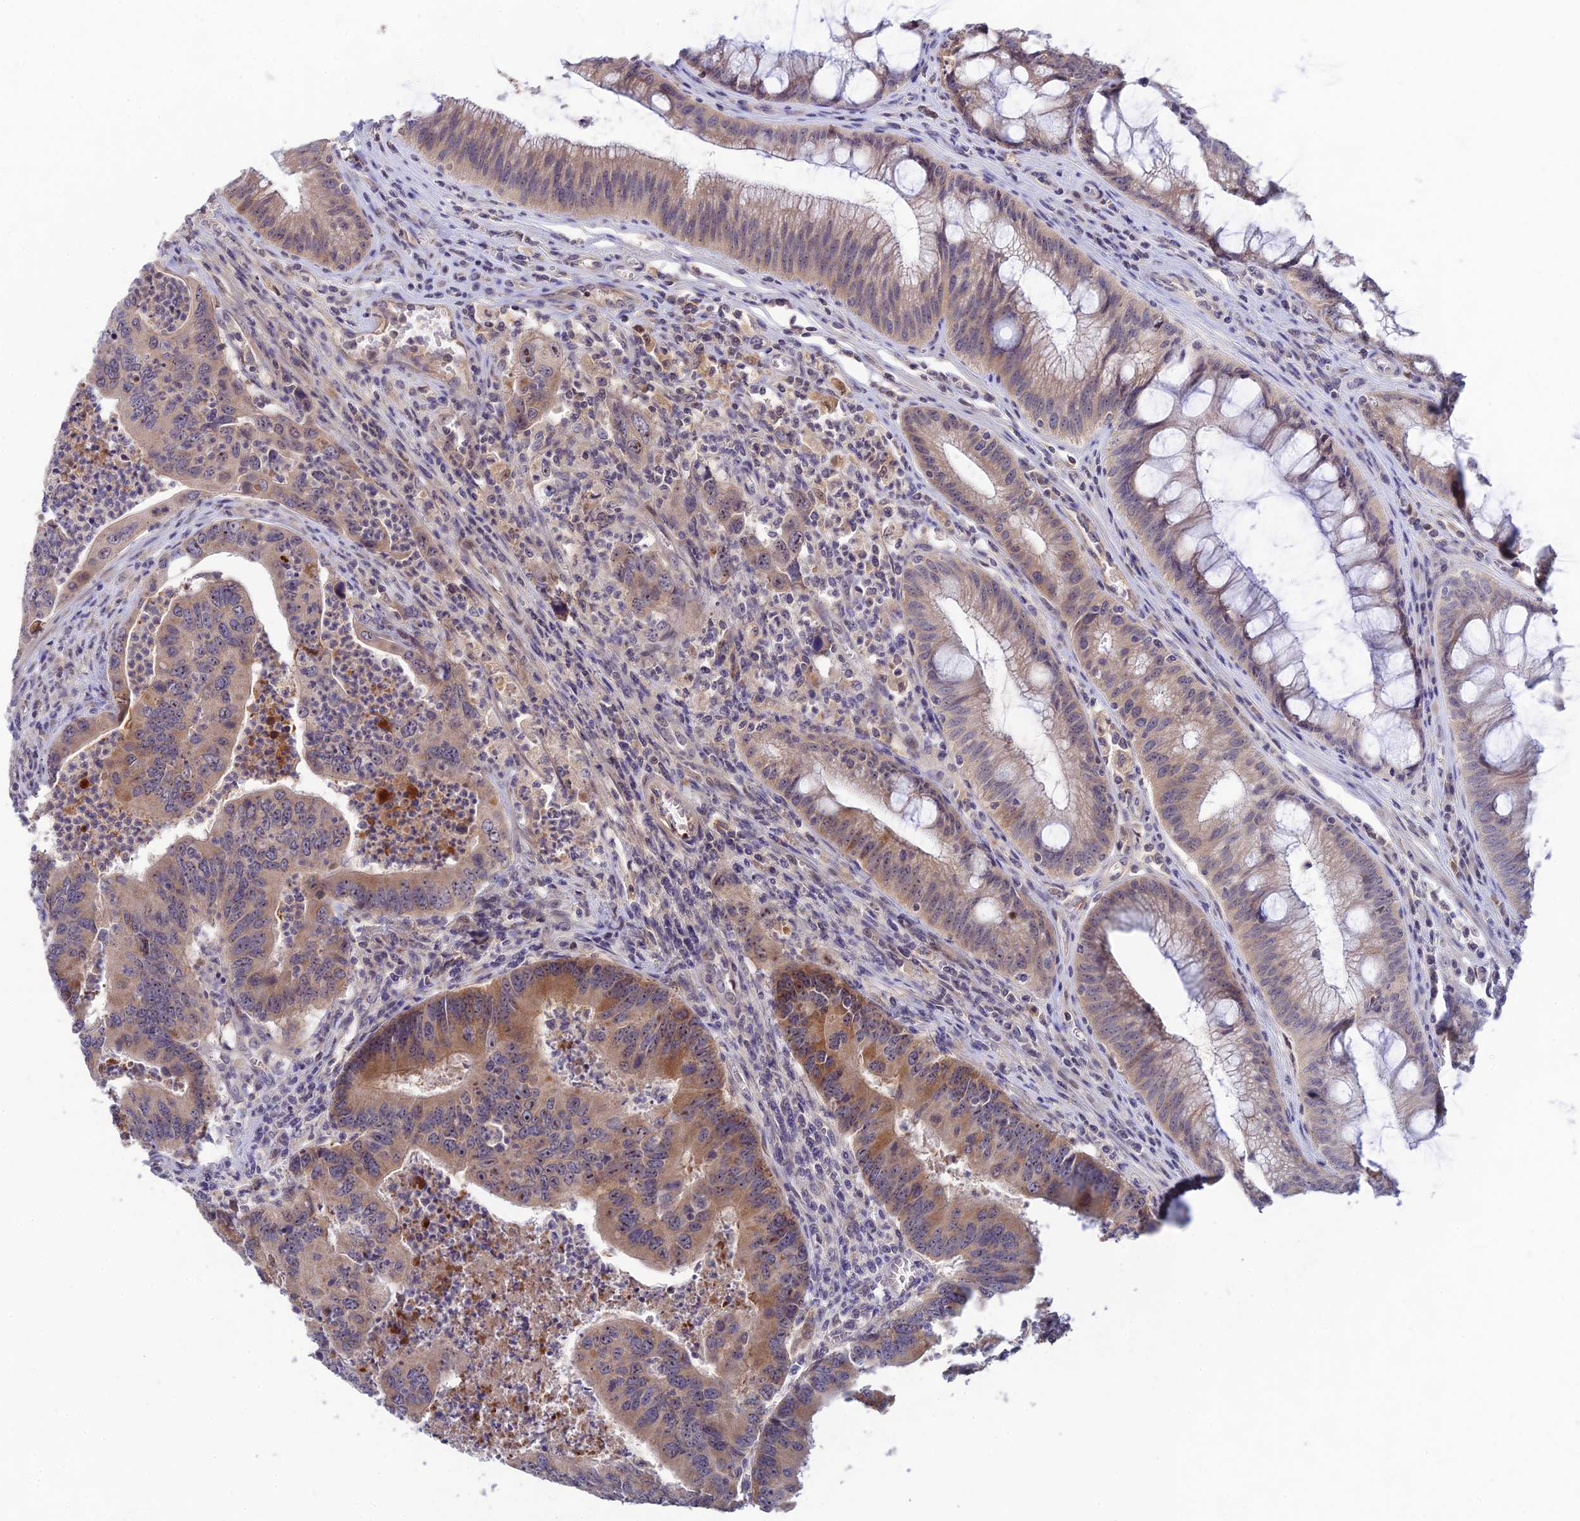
{"staining": {"intensity": "moderate", "quantity": ">75%", "location": "cytoplasmic/membranous"}, "tissue": "colorectal cancer", "cell_type": "Tumor cells", "image_type": "cancer", "snomed": [{"axis": "morphology", "description": "Adenocarcinoma, NOS"}, {"axis": "topography", "description": "Colon"}], "caption": "A medium amount of moderate cytoplasmic/membranous positivity is appreciated in approximately >75% of tumor cells in colorectal adenocarcinoma tissue.", "gene": "CHST5", "patient": {"sex": "female", "age": 67}}